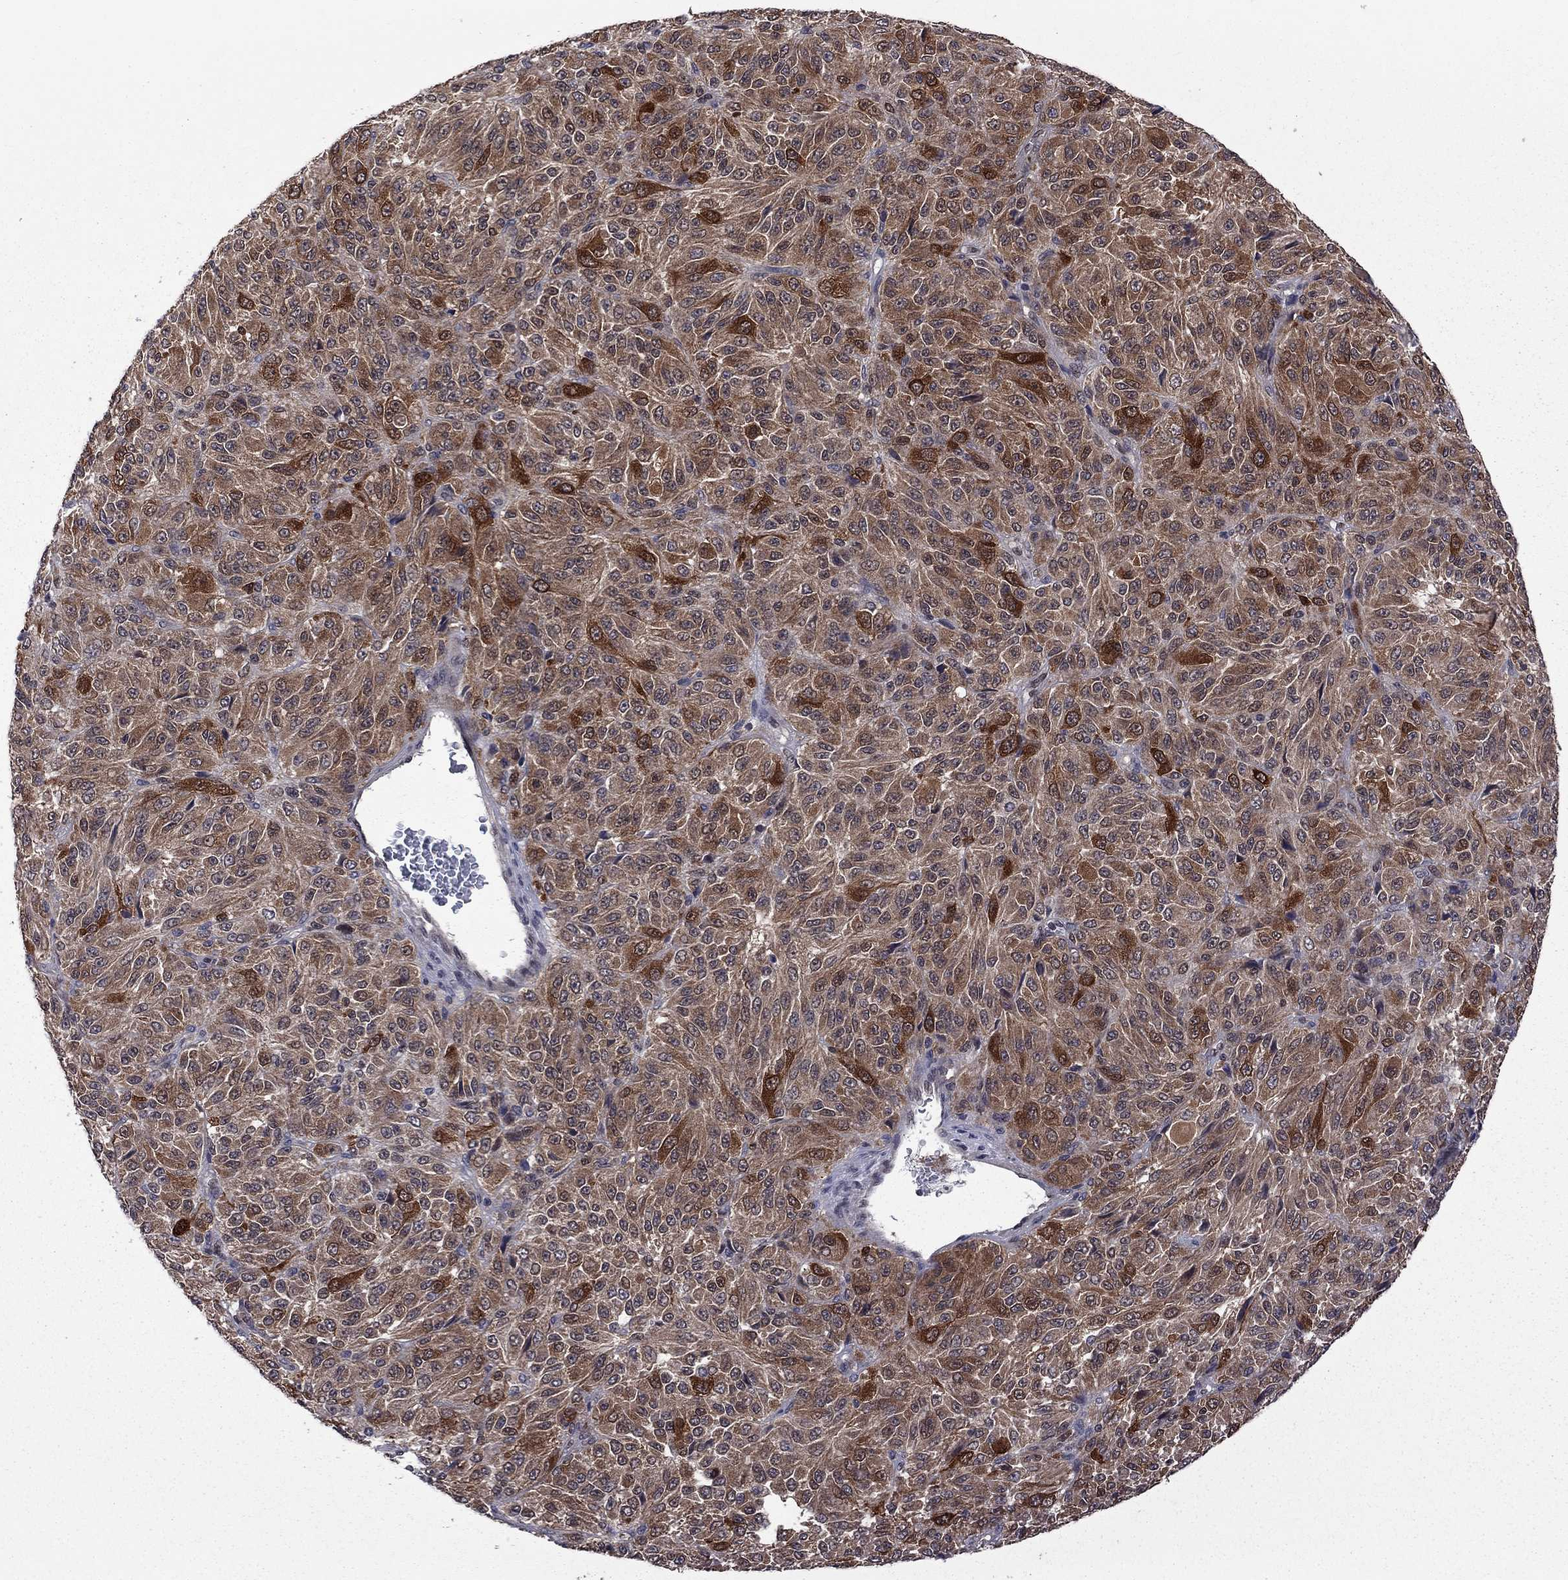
{"staining": {"intensity": "strong", "quantity": "25%-75%", "location": "cytoplasmic/membranous"}, "tissue": "melanoma", "cell_type": "Tumor cells", "image_type": "cancer", "snomed": [{"axis": "morphology", "description": "Malignant melanoma, Metastatic site"}, {"axis": "topography", "description": "Brain"}], "caption": "Malignant melanoma (metastatic site) stained with a protein marker reveals strong staining in tumor cells.", "gene": "GPAA1", "patient": {"sex": "female", "age": 56}}